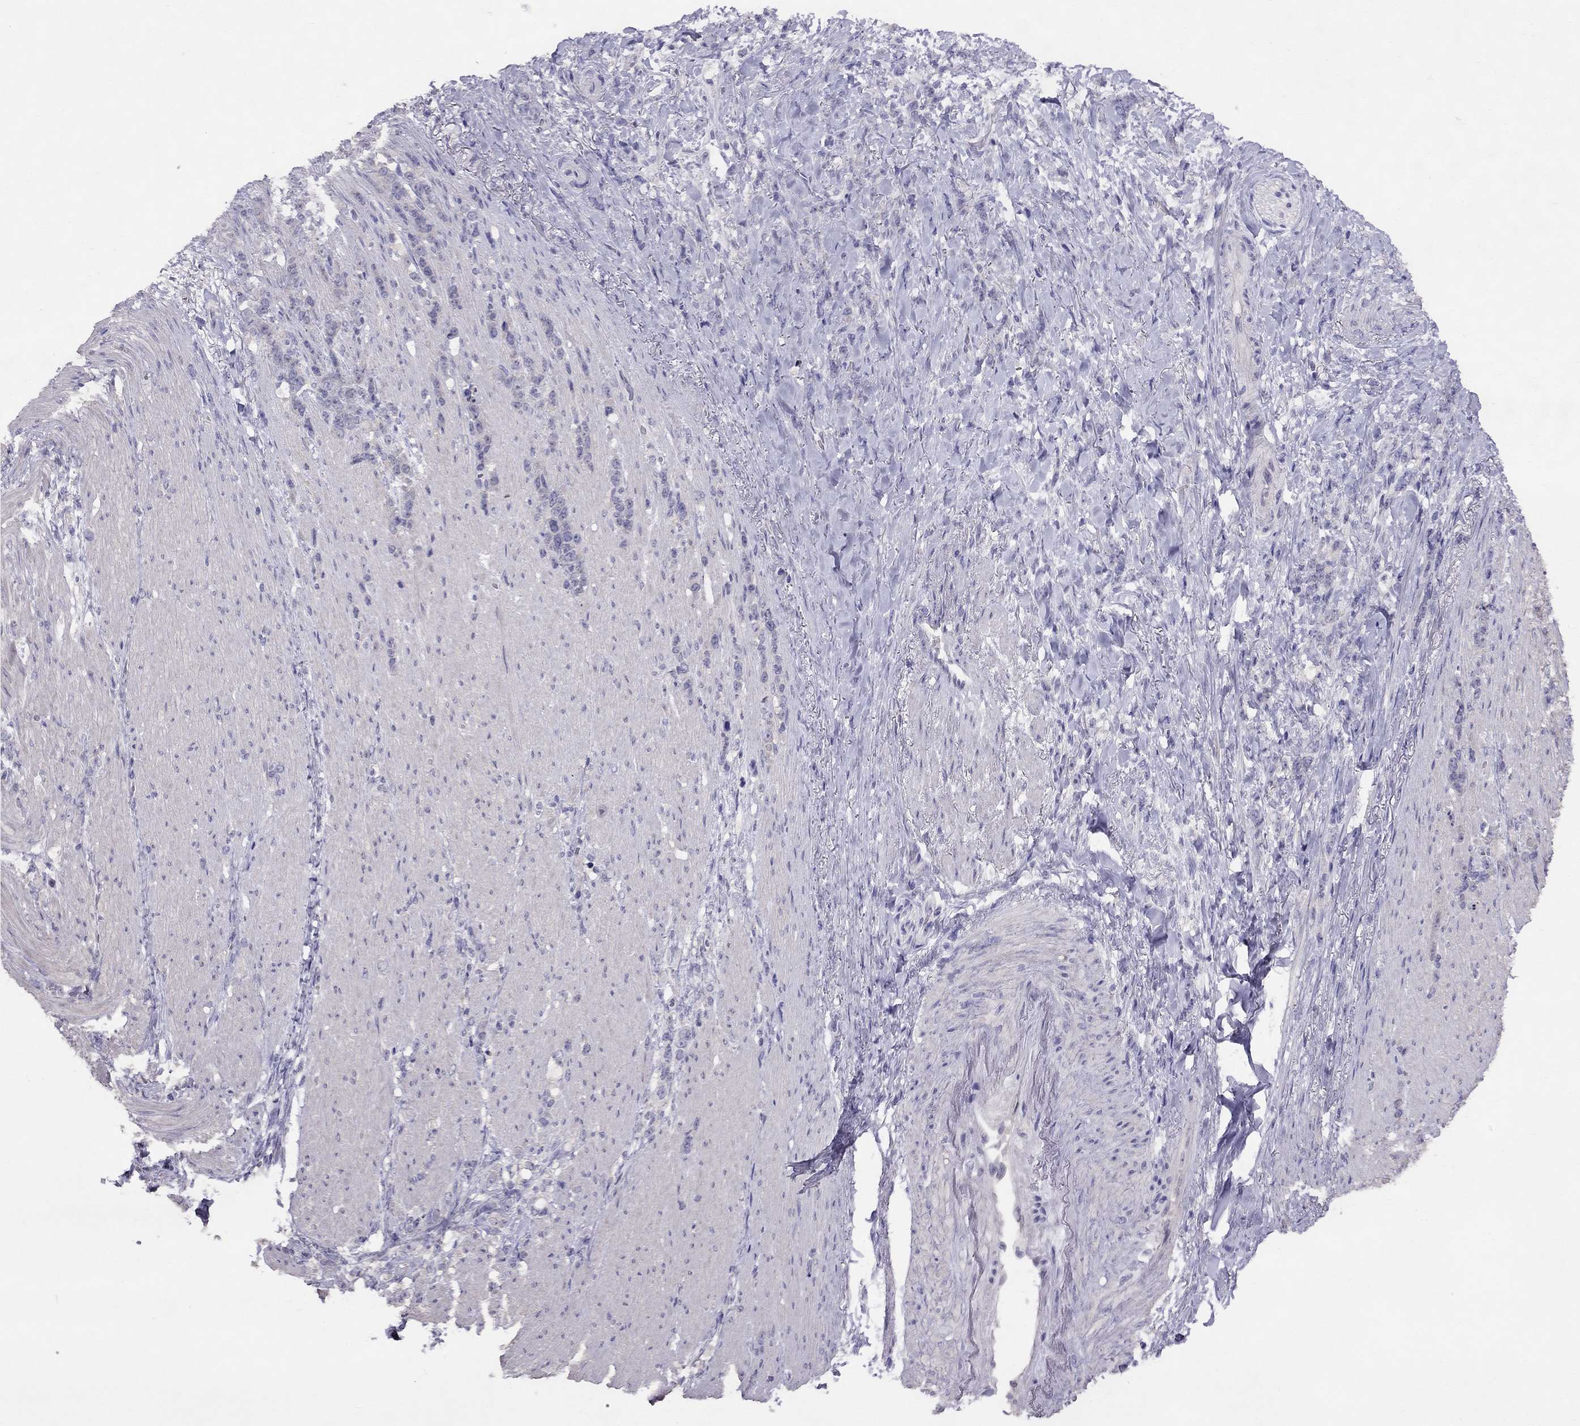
{"staining": {"intensity": "negative", "quantity": "none", "location": "none"}, "tissue": "stomach cancer", "cell_type": "Tumor cells", "image_type": "cancer", "snomed": [{"axis": "morphology", "description": "Adenocarcinoma, NOS"}, {"axis": "topography", "description": "Stomach, lower"}], "caption": "Tumor cells are negative for brown protein staining in stomach cancer (adenocarcinoma).", "gene": "LRRC46", "patient": {"sex": "male", "age": 88}}